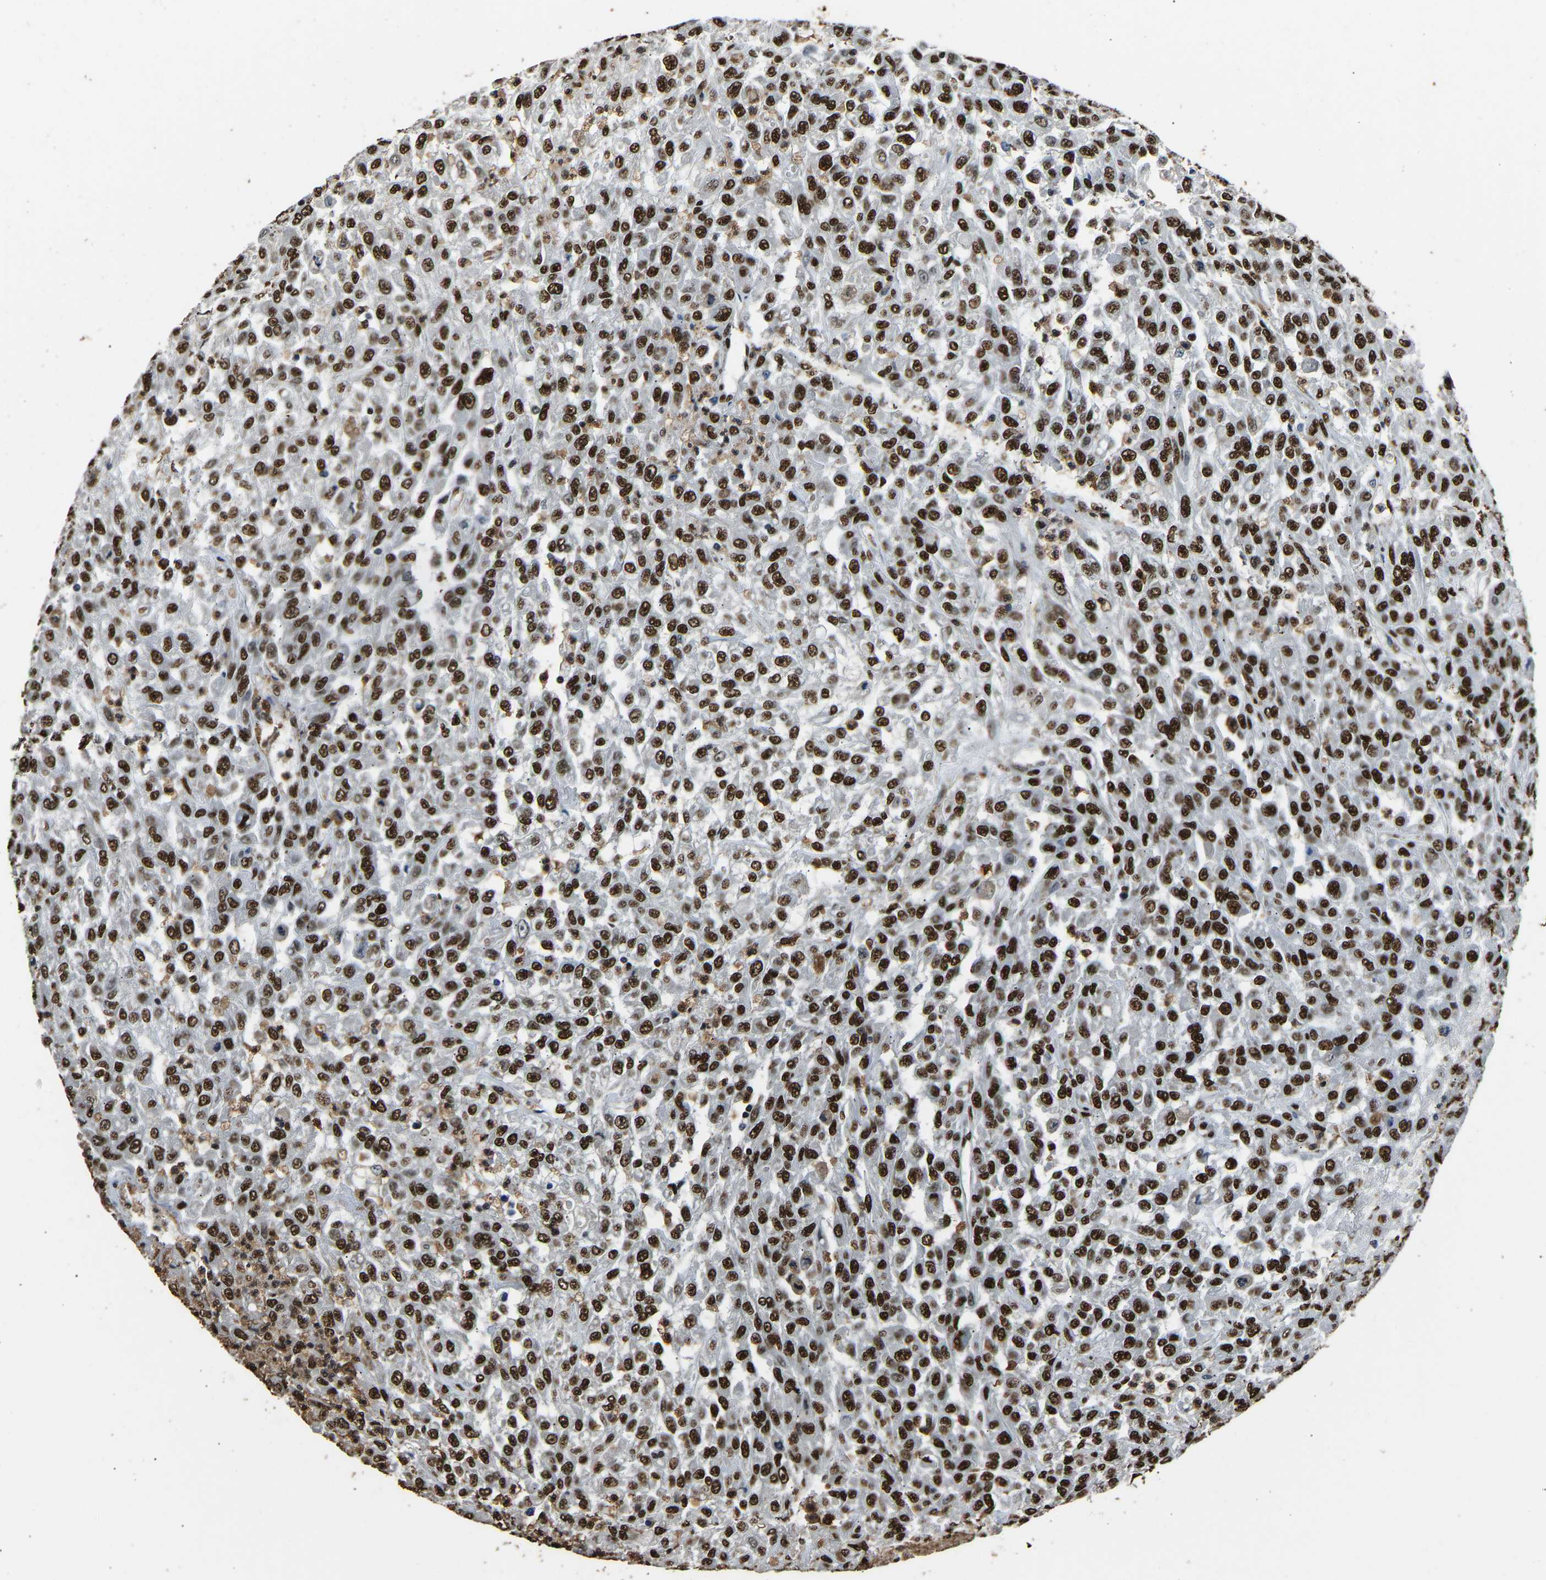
{"staining": {"intensity": "strong", "quantity": ">75%", "location": "nuclear"}, "tissue": "urothelial cancer", "cell_type": "Tumor cells", "image_type": "cancer", "snomed": [{"axis": "morphology", "description": "Urothelial carcinoma, High grade"}, {"axis": "topography", "description": "Urinary bladder"}], "caption": "Human urothelial cancer stained with a protein marker reveals strong staining in tumor cells.", "gene": "SAFB", "patient": {"sex": "male", "age": 46}}